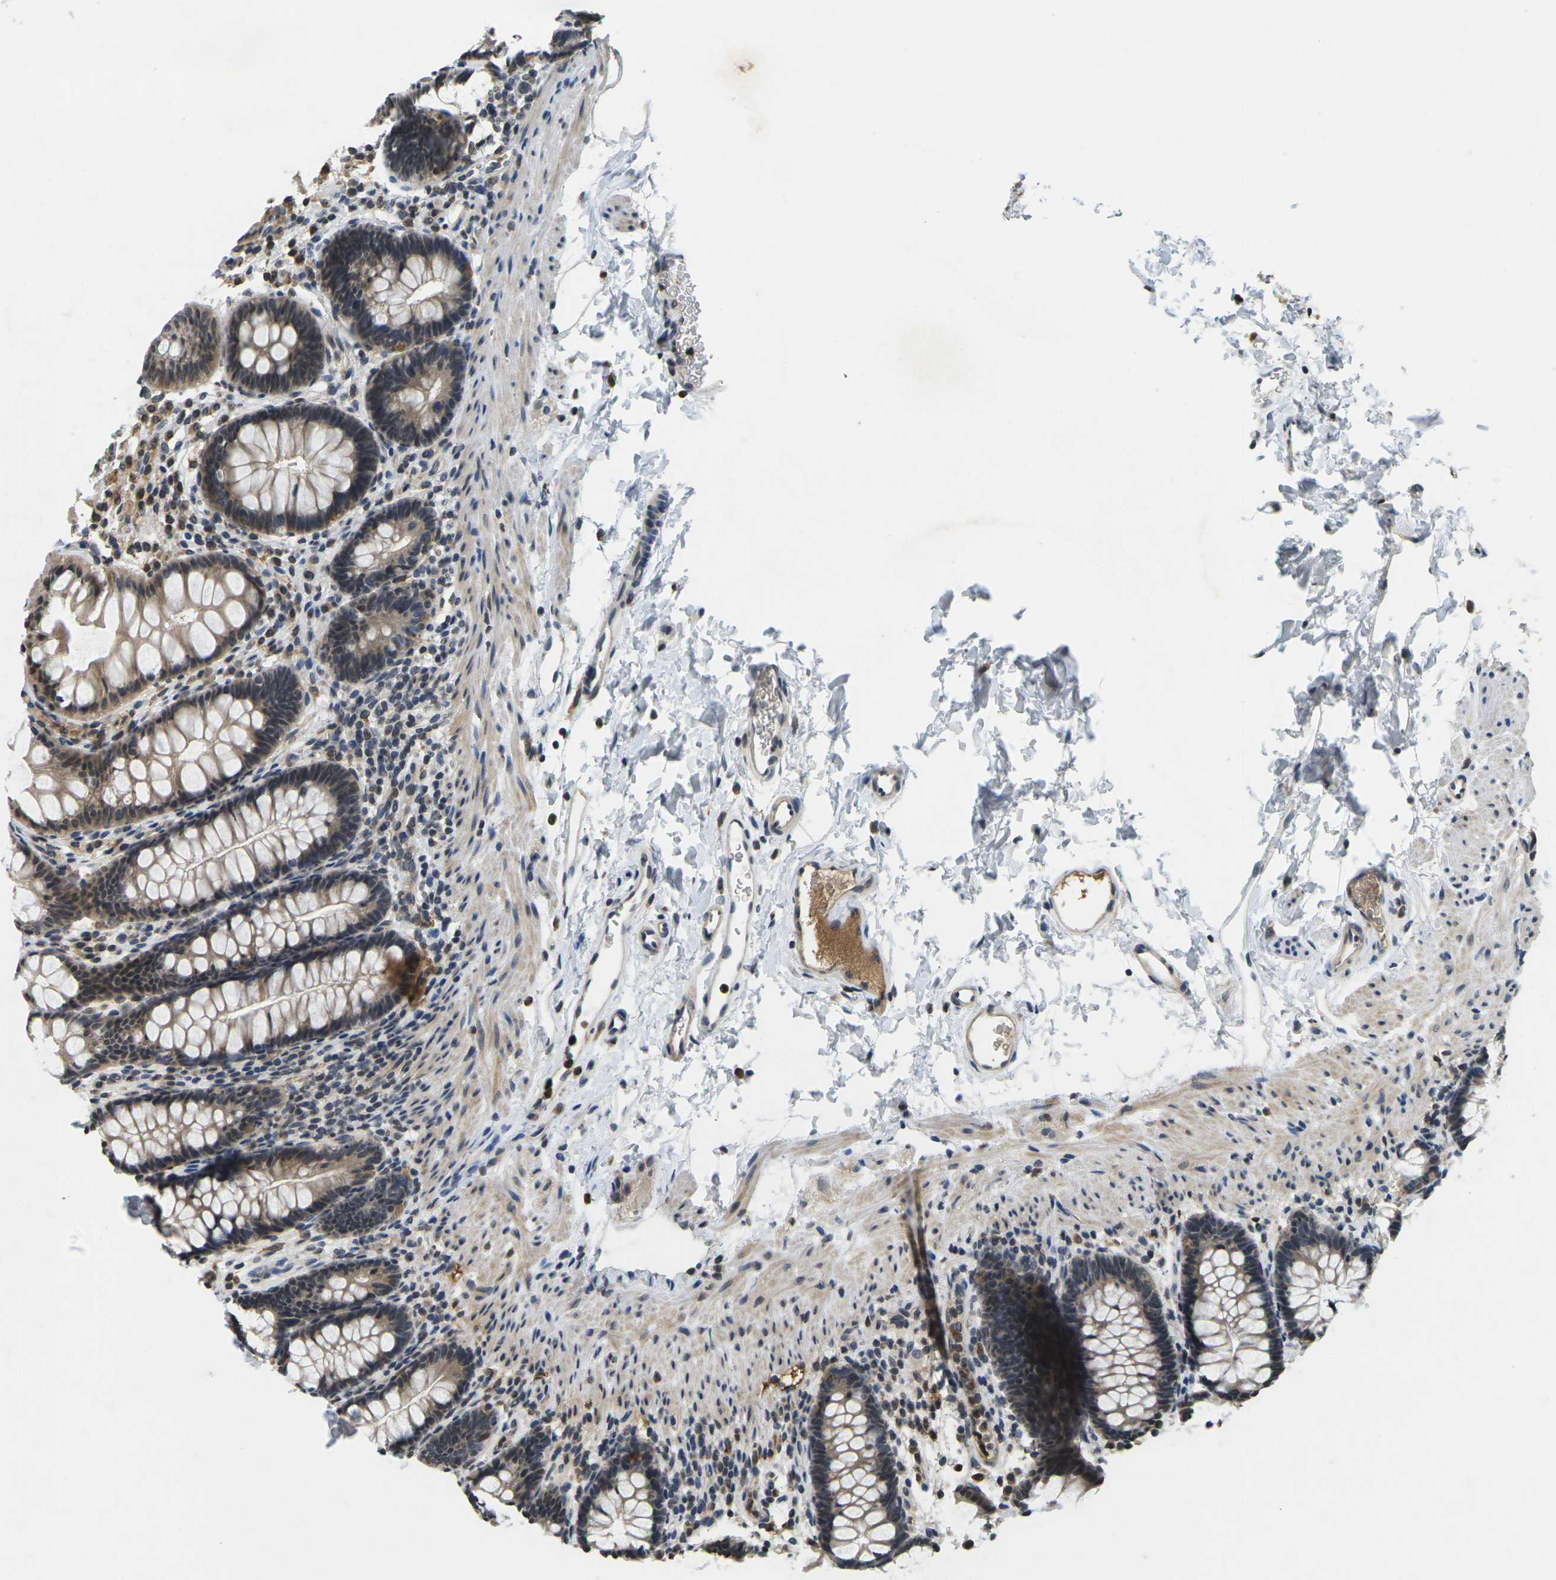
{"staining": {"intensity": "moderate", "quantity": ">75%", "location": "cytoplasmic/membranous"}, "tissue": "rectum", "cell_type": "Glandular cells", "image_type": "normal", "snomed": [{"axis": "morphology", "description": "Normal tissue, NOS"}, {"axis": "topography", "description": "Rectum"}], "caption": "Immunohistochemical staining of benign rectum exhibits moderate cytoplasmic/membranous protein expression in approximately >75% of glandular cells. (Stains: DAB (3,3'-diaminobenzidine) in brown, nuclei in blue, Microscopy: brightfield microscopy at high magnification).", "gene": "C1QC", "patient": {"sex": "female", "age": 24}}